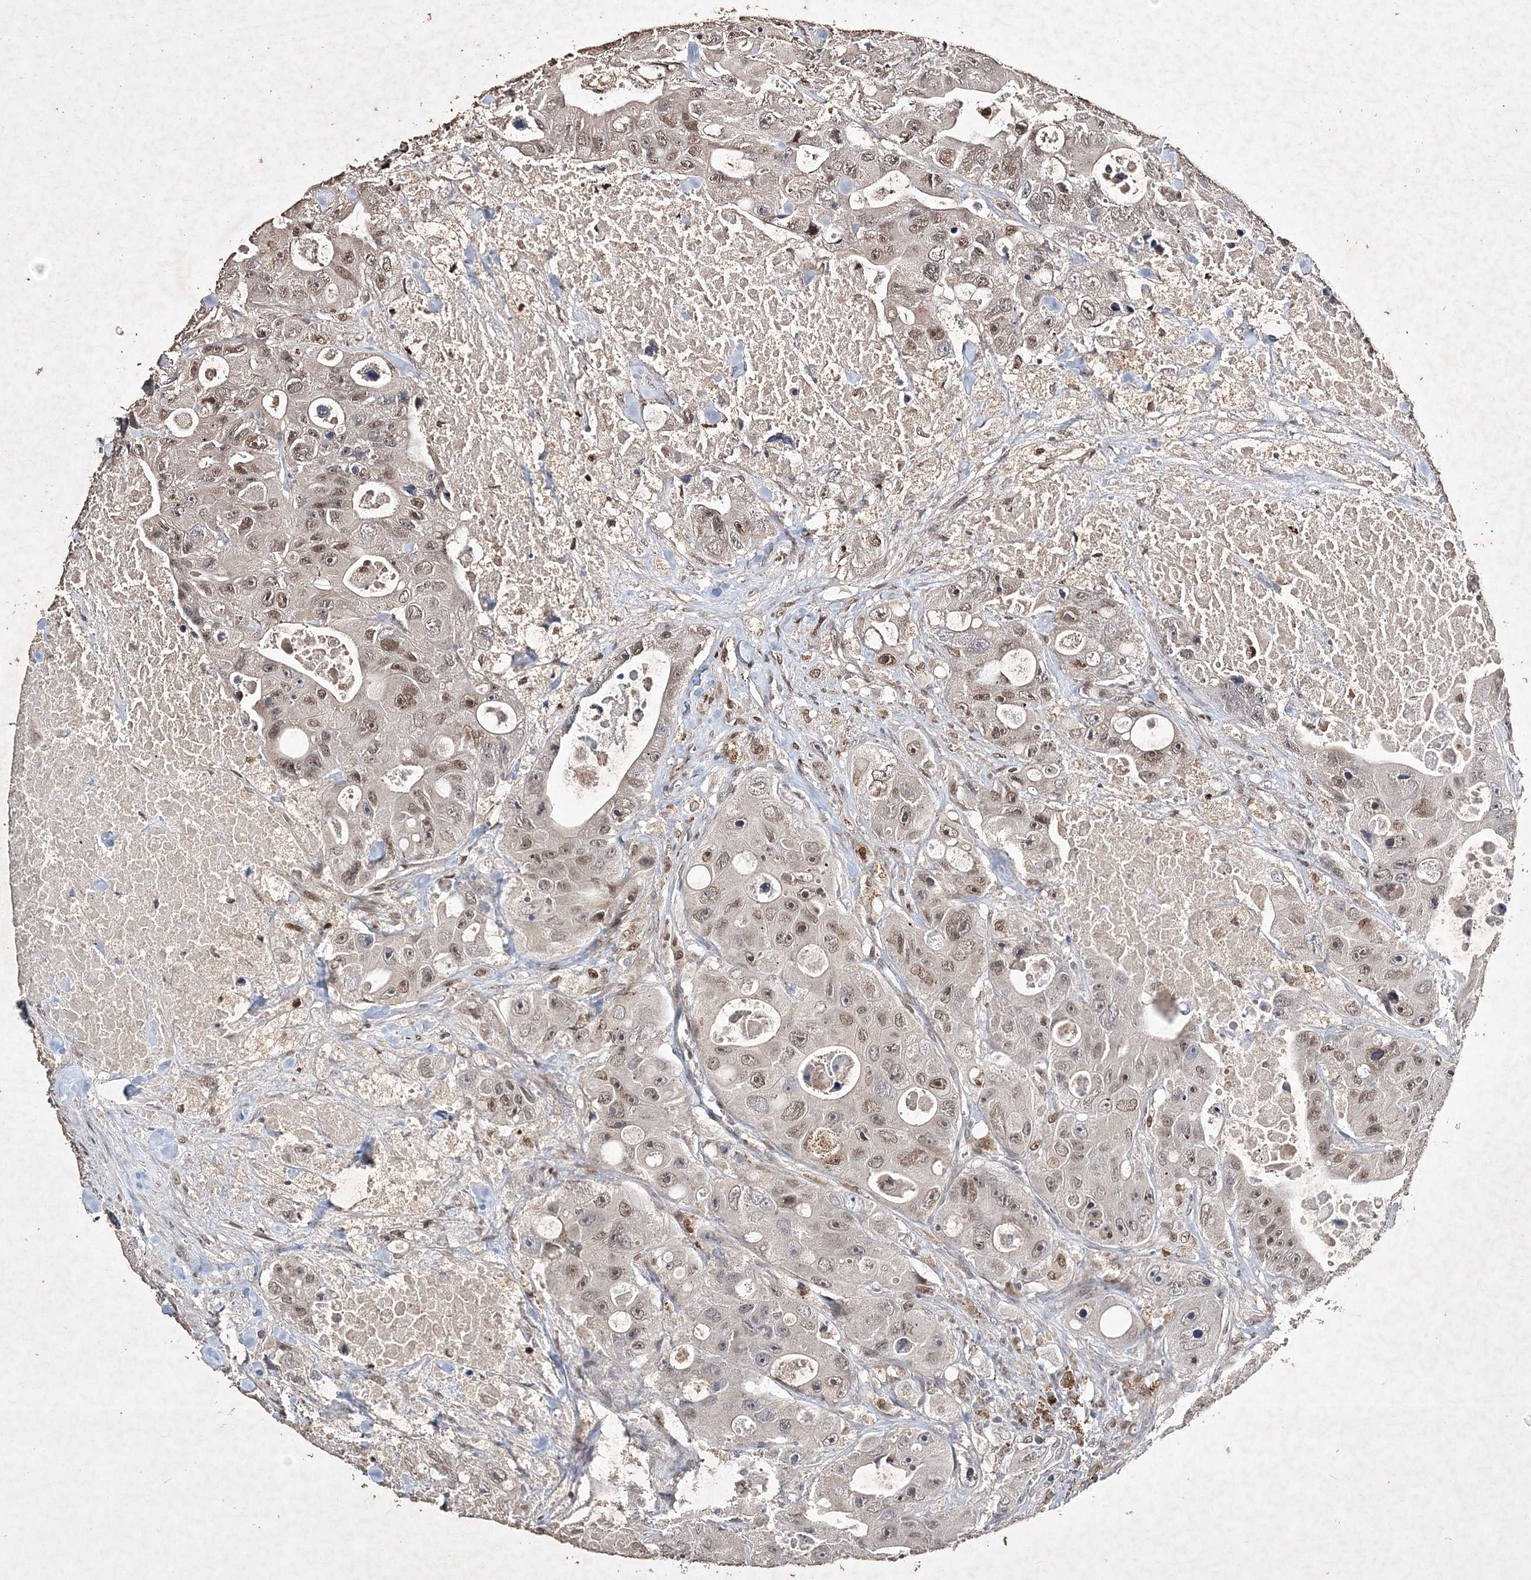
{"staining": {"intensity": "weak", "quantity": ">75%", "location": "nuclear"}, "tissue": "colorectal cancer", "cell_type": "Tumor cells", "image_type": "cancer", "snomed": [{"axis": "morphology", "description": "Adenocarcinoma, NOS"}, {"axis": "topography", "description": "Colon"}], "caption": "This is an image of immunohistochemistry (IHC) staining of colorectal adenocarcinoma, which shows weak expression in the nuclear of tumor cells.", "gene": "C3orf38", "patient": {"sex": "female", "age": 46}}